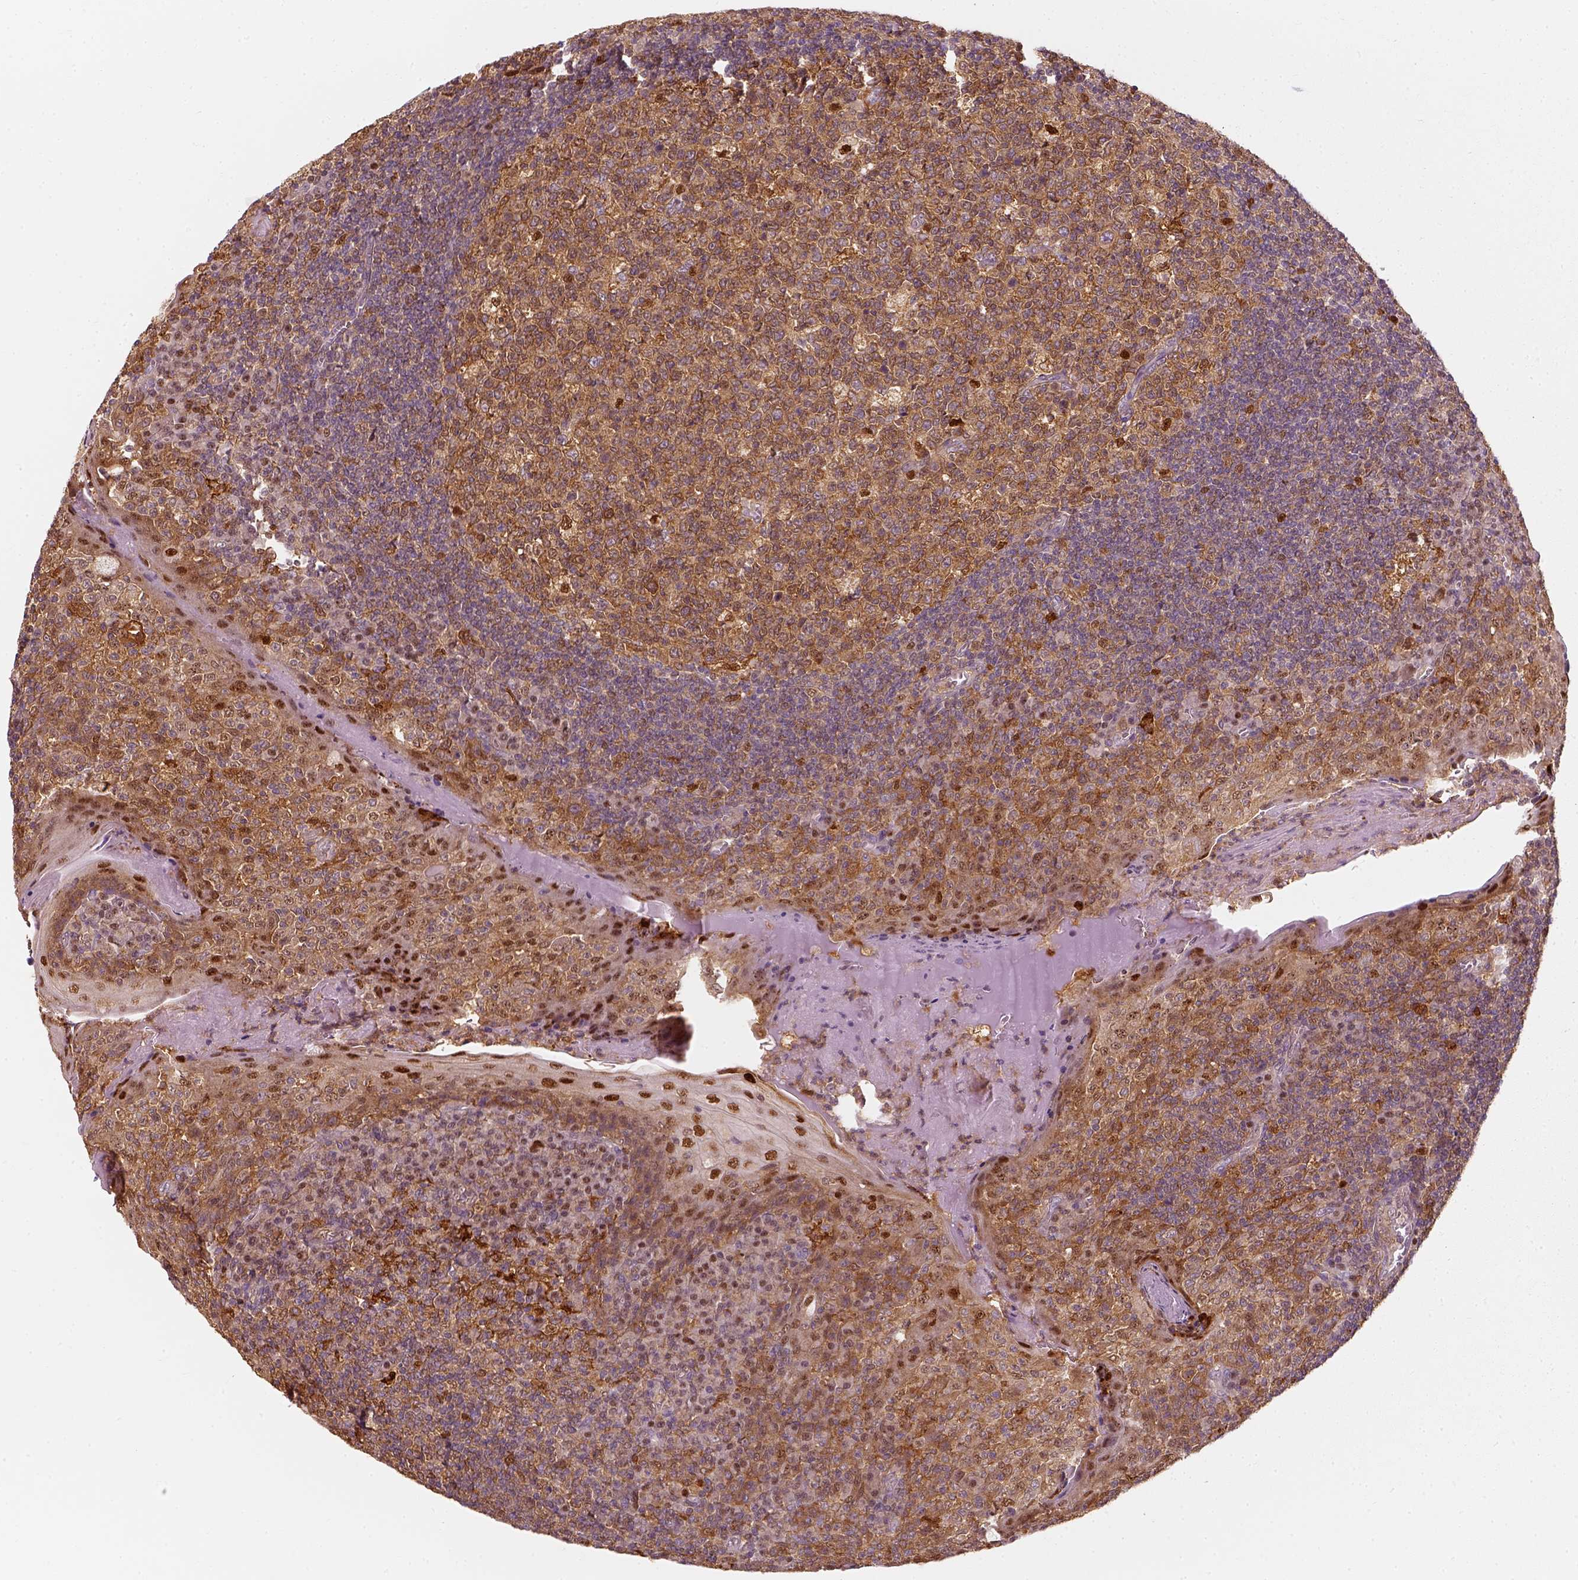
{"staining": {"intensity": "strong", "quantity": "<25%", "location": "cytoplasmic/membranous,nuclear"}, "tissue": "tonsil", "cell_type": "Germinal center cells", "image_type": "normal", "snomed": [{"axis": "morphology", "description": "Normal tissue, NOS"}, {"axis": "topography", "description": "Tonsil"}], "caption": "IHC micrograph of normal tonsil: tonsil stained using immunohistochemistry demonstrates medium levels of strong protein expression localized specifically in the cytoplasmic/membranous,nuclear of germinal center cells, appearing as a cytoplasmic/membranous,nuclear brown color.", "gene": "SQSTM1", "patient": {"sex": "female", "age": 13}}